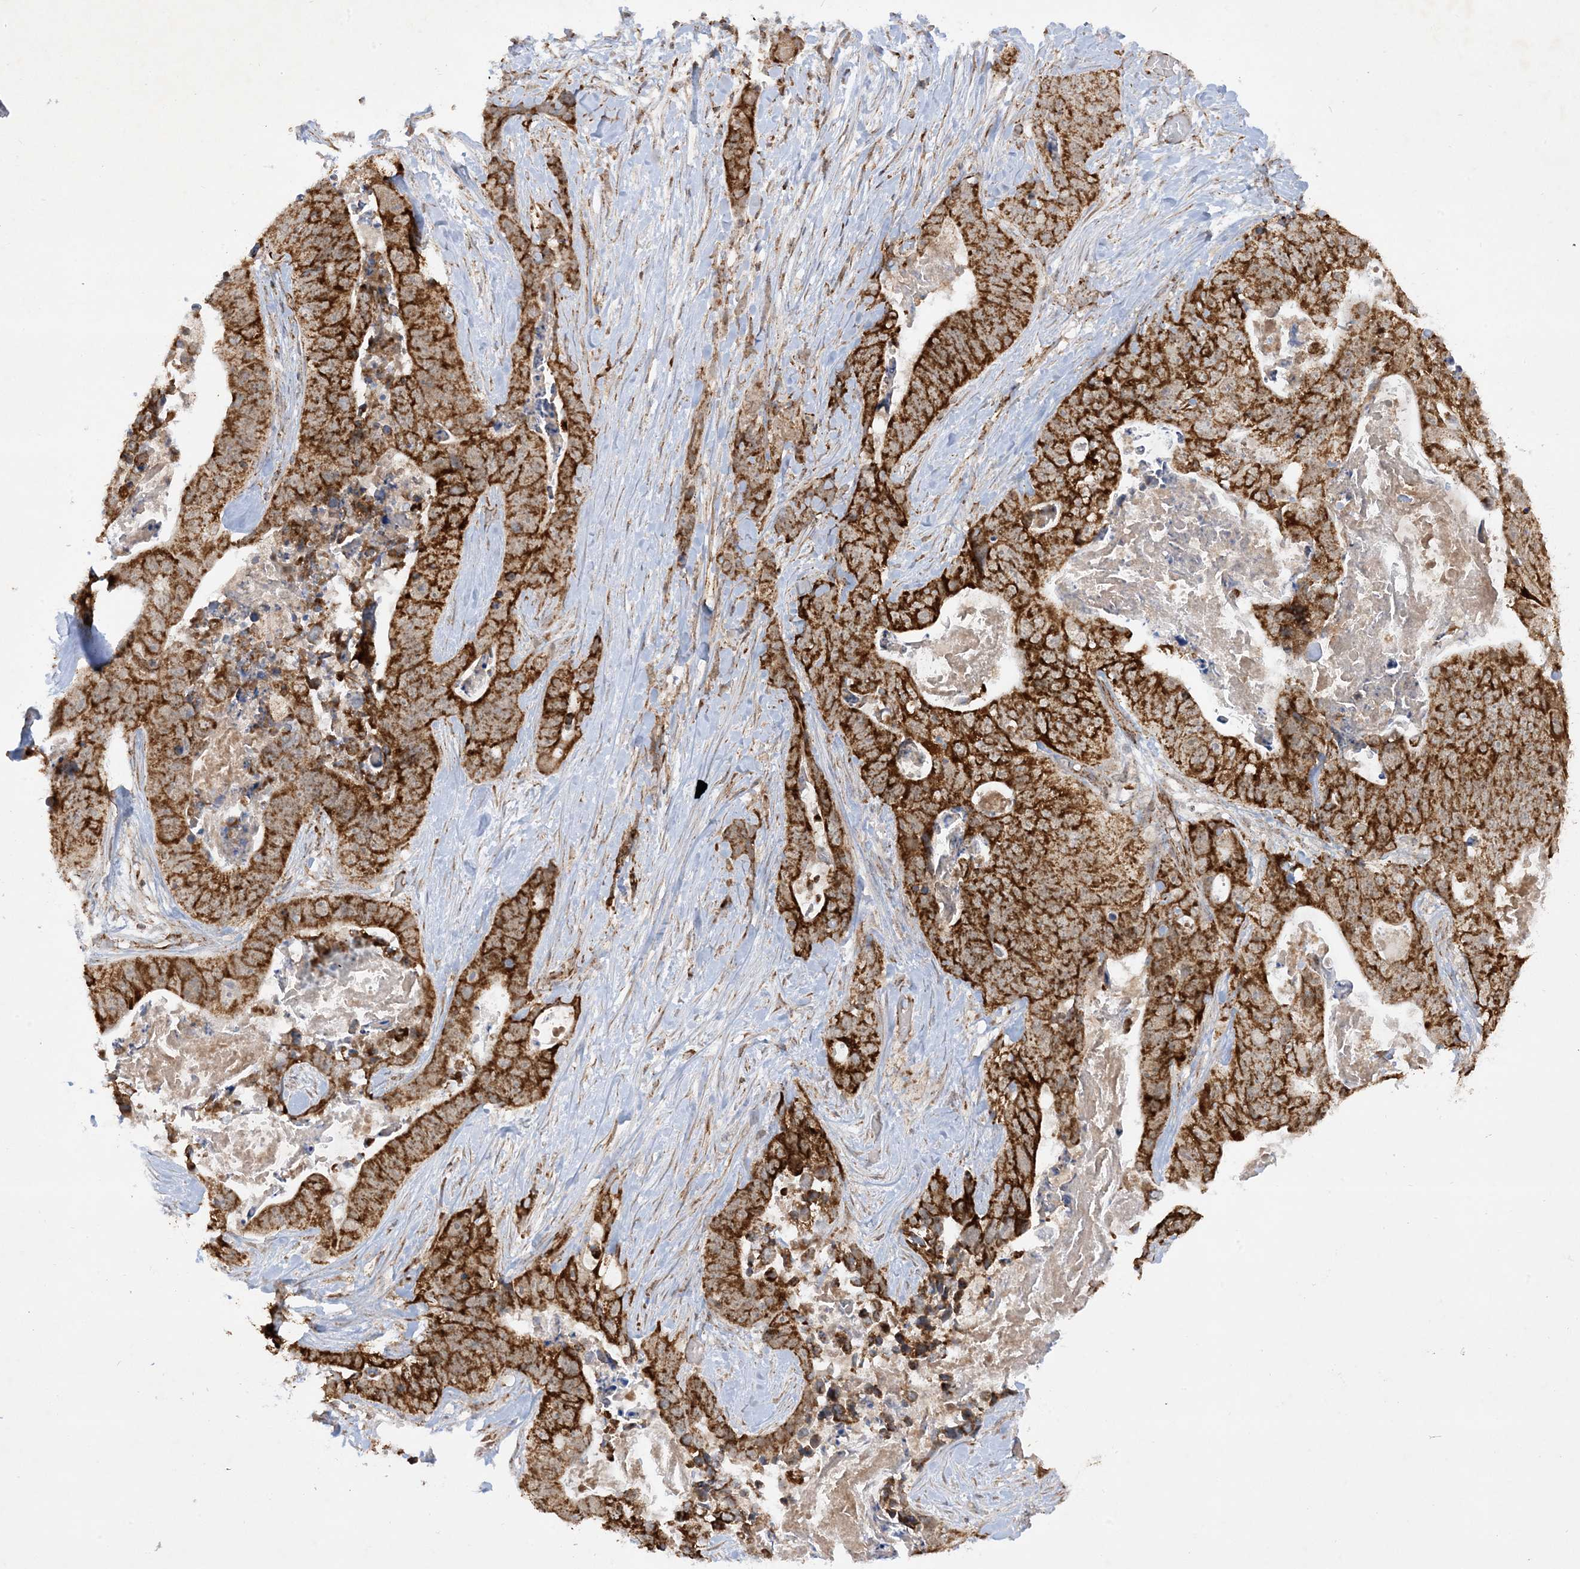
{"staining": {"intensity": "strong", "quantity": ">75%", "location": "cytoplasmic/membranous"}, "tissue": "stomach cancer", "cell_type": "Tumor cells", "image_type": "cancer", "snomed": [{"axis": "morphology", "description": "Adenocarcinoma, NOS"}, {"axis": "topography", "description": "Stomach"}], "caption": "An immunohistochemistry photomicrograph of tumor tissue is shown. Protein staining in brown shows strong cytoplasmic/membranous positivity in adenocarcinoma (stomach) within tumor cells. (brown staining indicates protein expression, while blue staining denotes nuclei).", "gene": "NDUFAF3", "patient": {"sex": "female", "age": 89}}